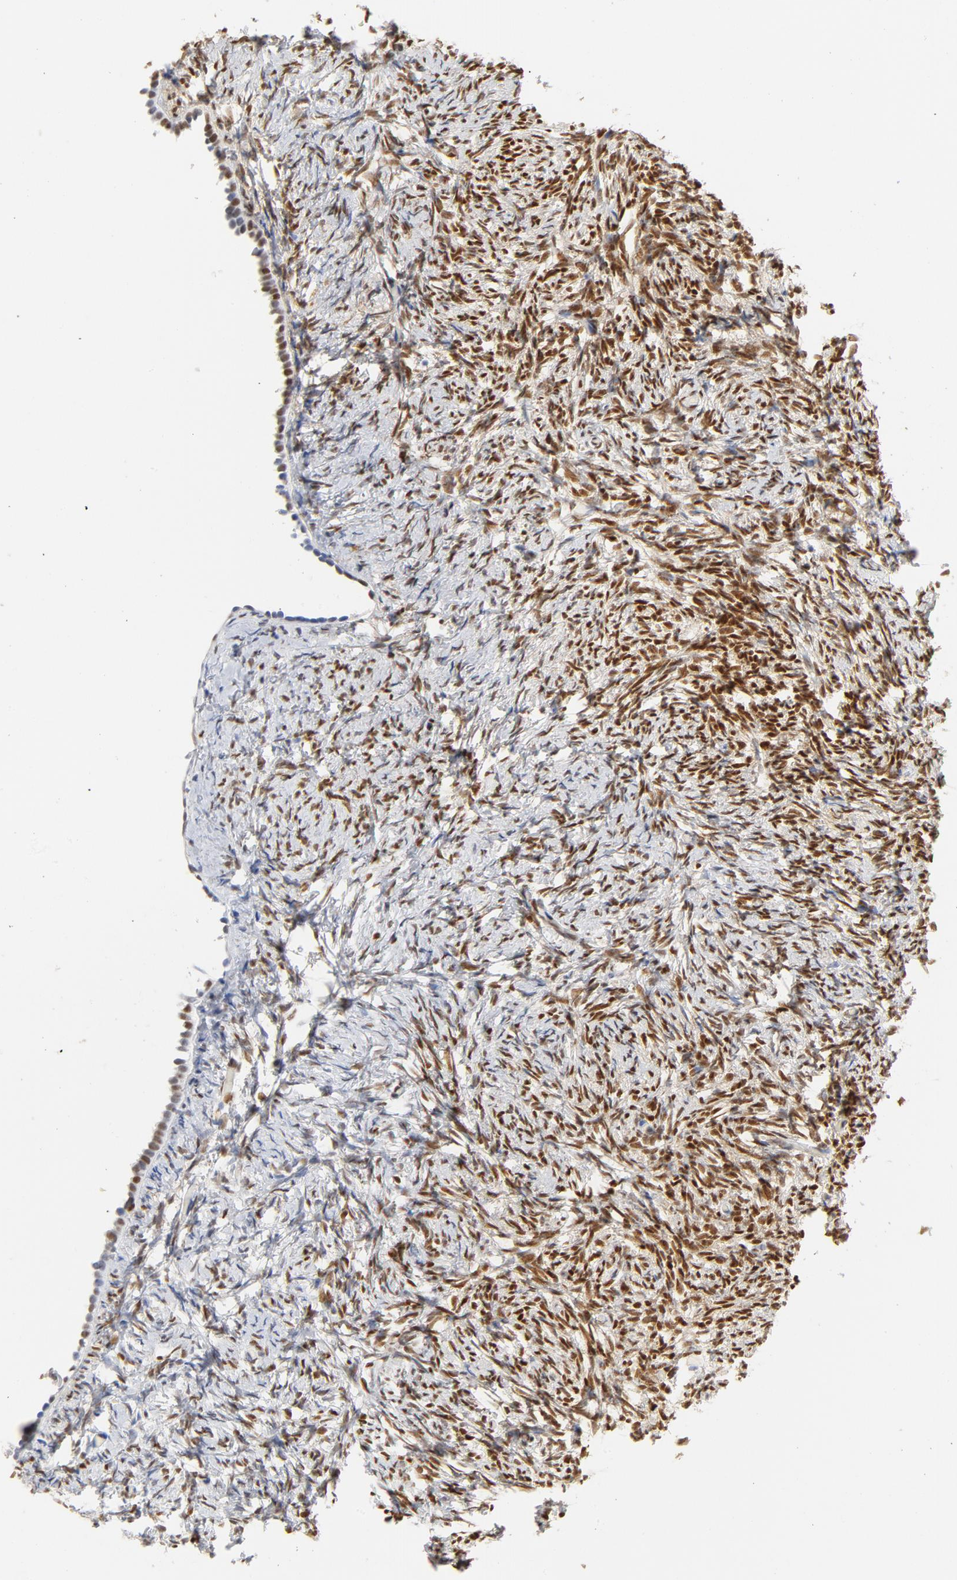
{"staining": {"intensity": "strong", "quantity": "25%-75%", "location": "nuclear"}, "tissue": "ovary", "cell_type": "Follicle cells", "image_type": "normal", "snomed": [{"axis": "morphology", "description": "Normal tissue, NOS"}, {"axis": "topography", "description": "Ovary"}], "caption": "Ovary stained for a protein (brown) shows strong nuclear positive expression in about 25%-75% of follicle cells.", "gene": "CDKN1B", "patient": {"sex": "female", "age": 60}}